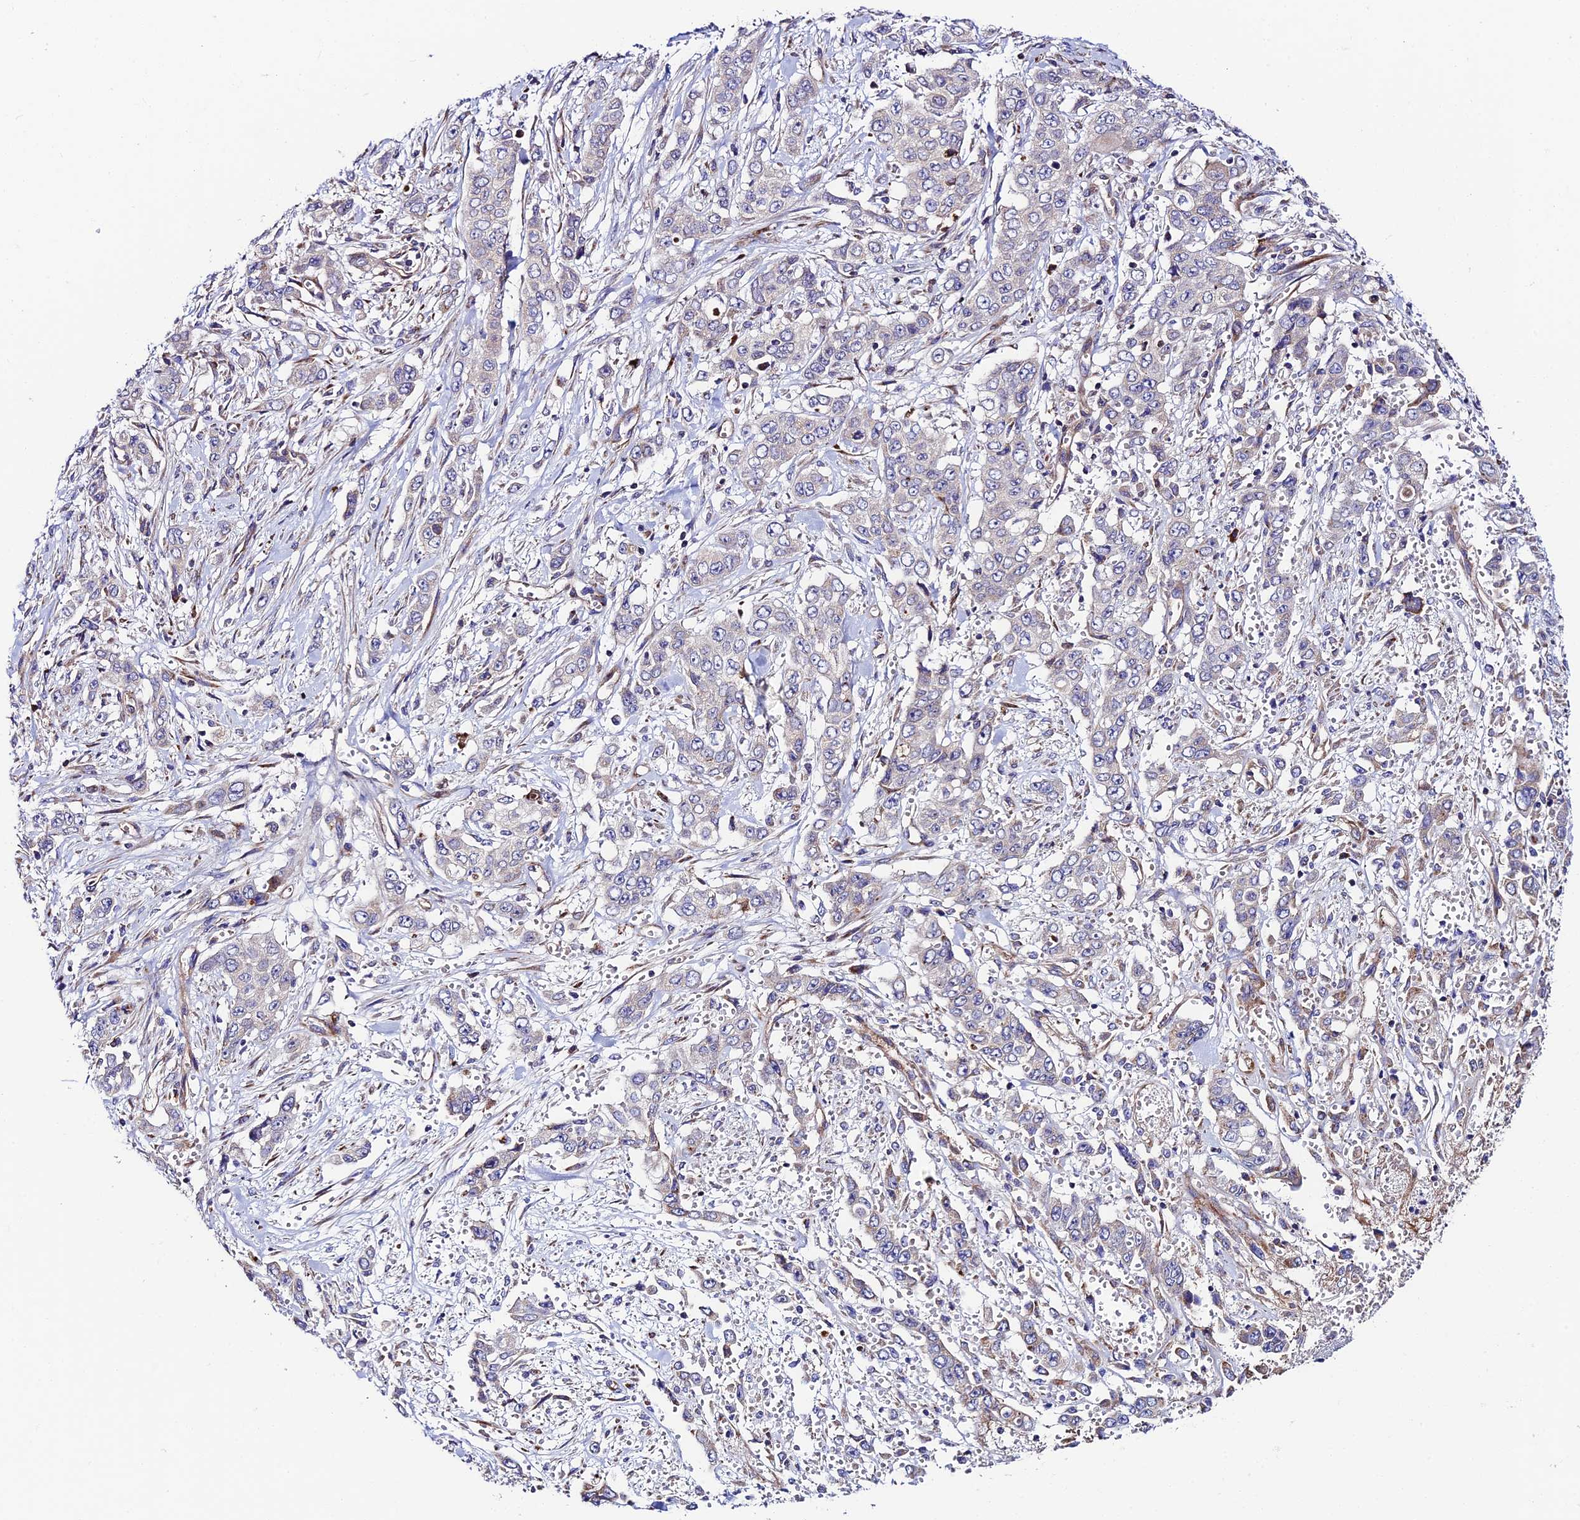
{"staining": {"intensity": "negative", "quantity": "none", "location": "none"}, "tissue": "stomach cancer", "cell_type": "Tumor cells", "image_type": "cancer", "snomed": [{"axis": "morphology", "description": "Normal tissue, NOS"}, {"axis": "morphology", "description": "Adenocarcinoma, NOS"}, {"axis": "topography", "description": "Stomach"}], "caption": "Immunohistochemical staining of human stomach cancer (adenocarcinoma) shows no significant staining in tumor cells. Brightfield microscopy of immunohistochemistry stained with DAB (brown) and hematoxylin (blue), captured at high magnification.", "gene": "VPS13C", "patient": {"sex": "female", "age": 64}}